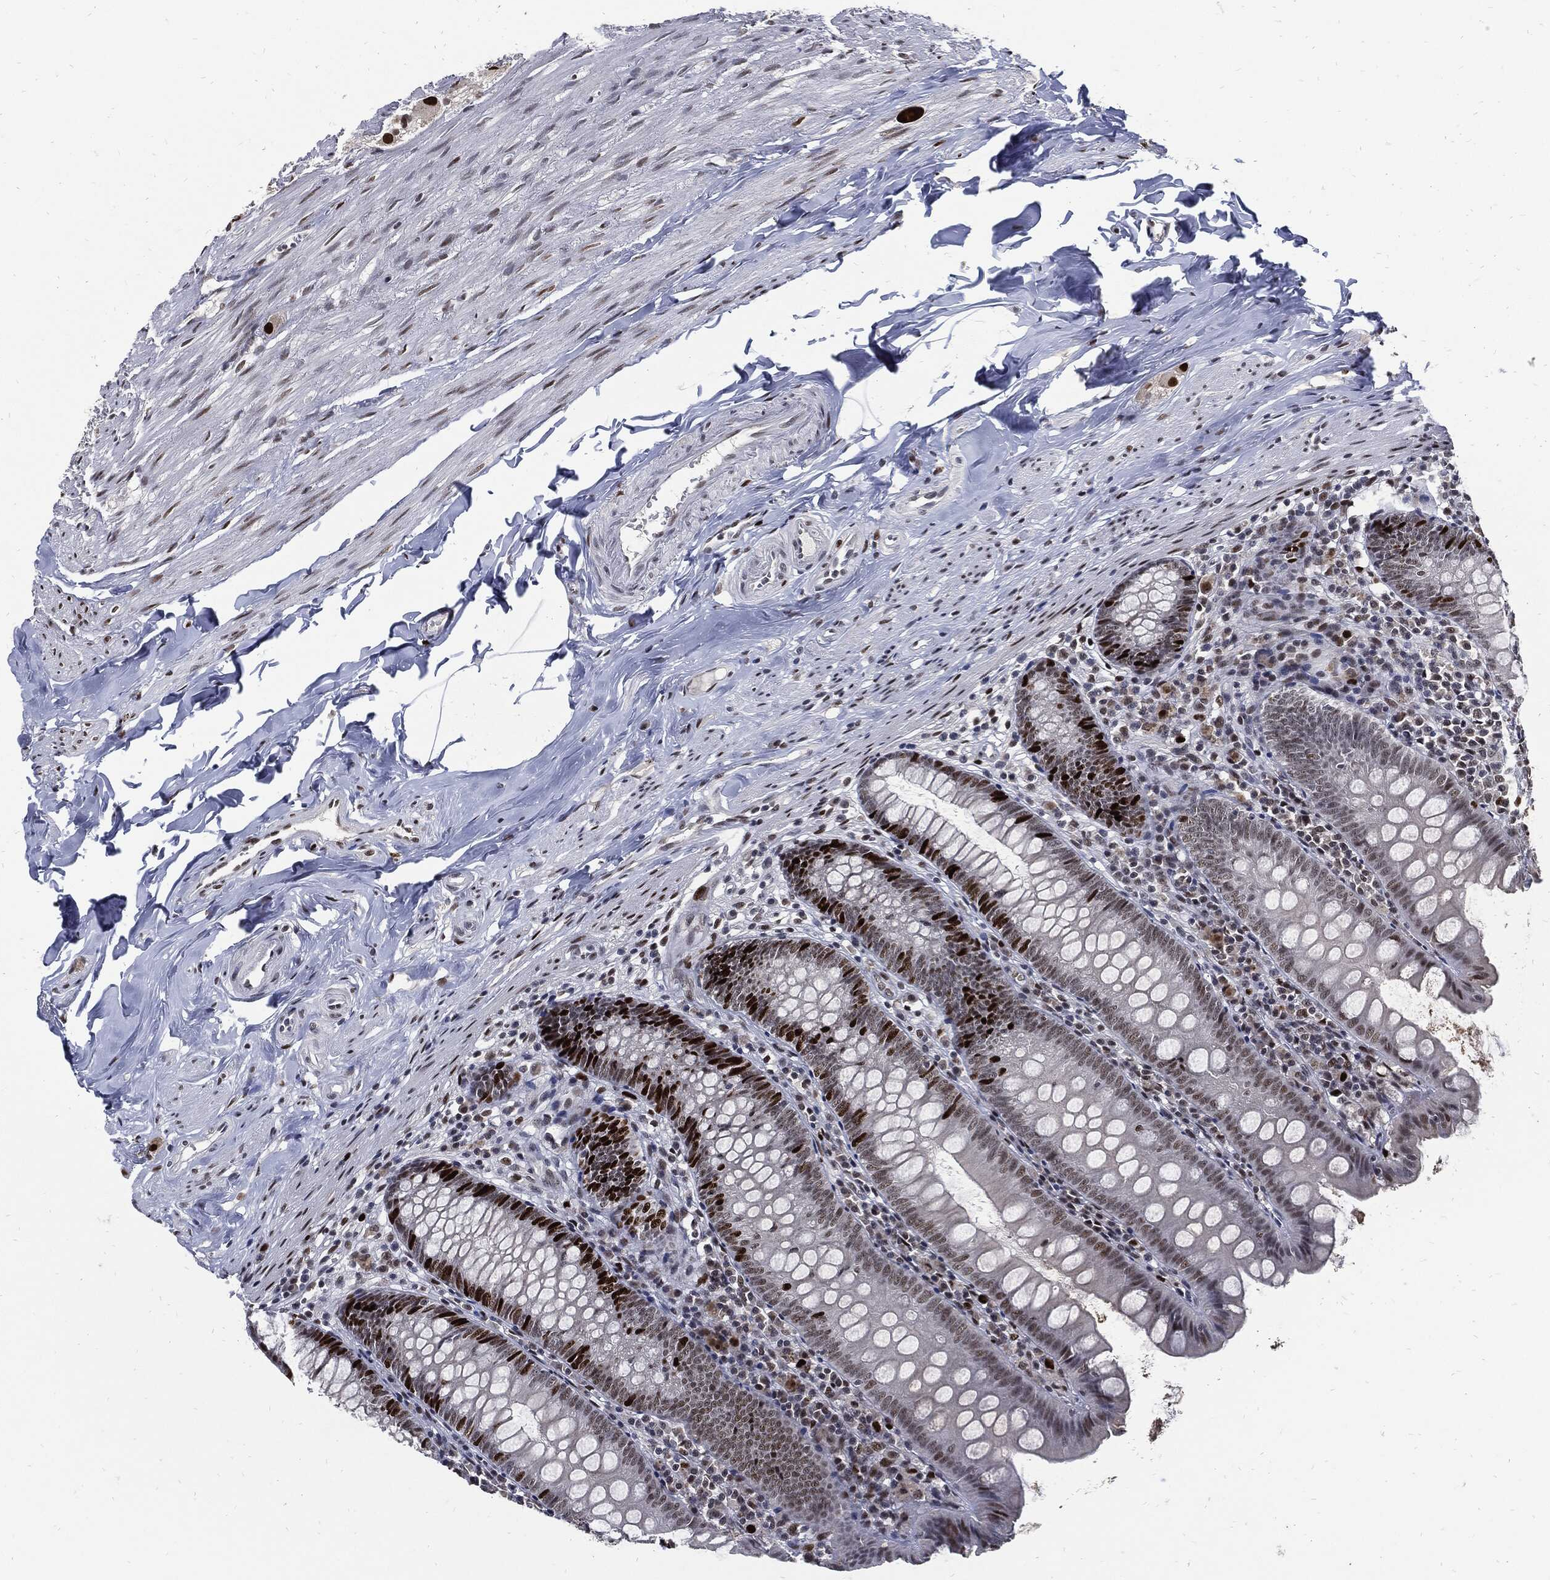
{"staining": {"intensity": "strong", "quantity": "<25%", "location": "nuclear"}, "tissue": "appendix", "cell_type": "Glandular cells", "image_type": "normal", "snomed": [{"axis": "morphology", "description": "Normal tissue, NOS"}, {"axis": "topography", "description": "Appendix"}], "caption": "Protein staining displays strong nuclear expression in about <25% of glandular cells in benign appendix.", "gene": "NBN", "patient": {"sex": "female", "age": 82}}